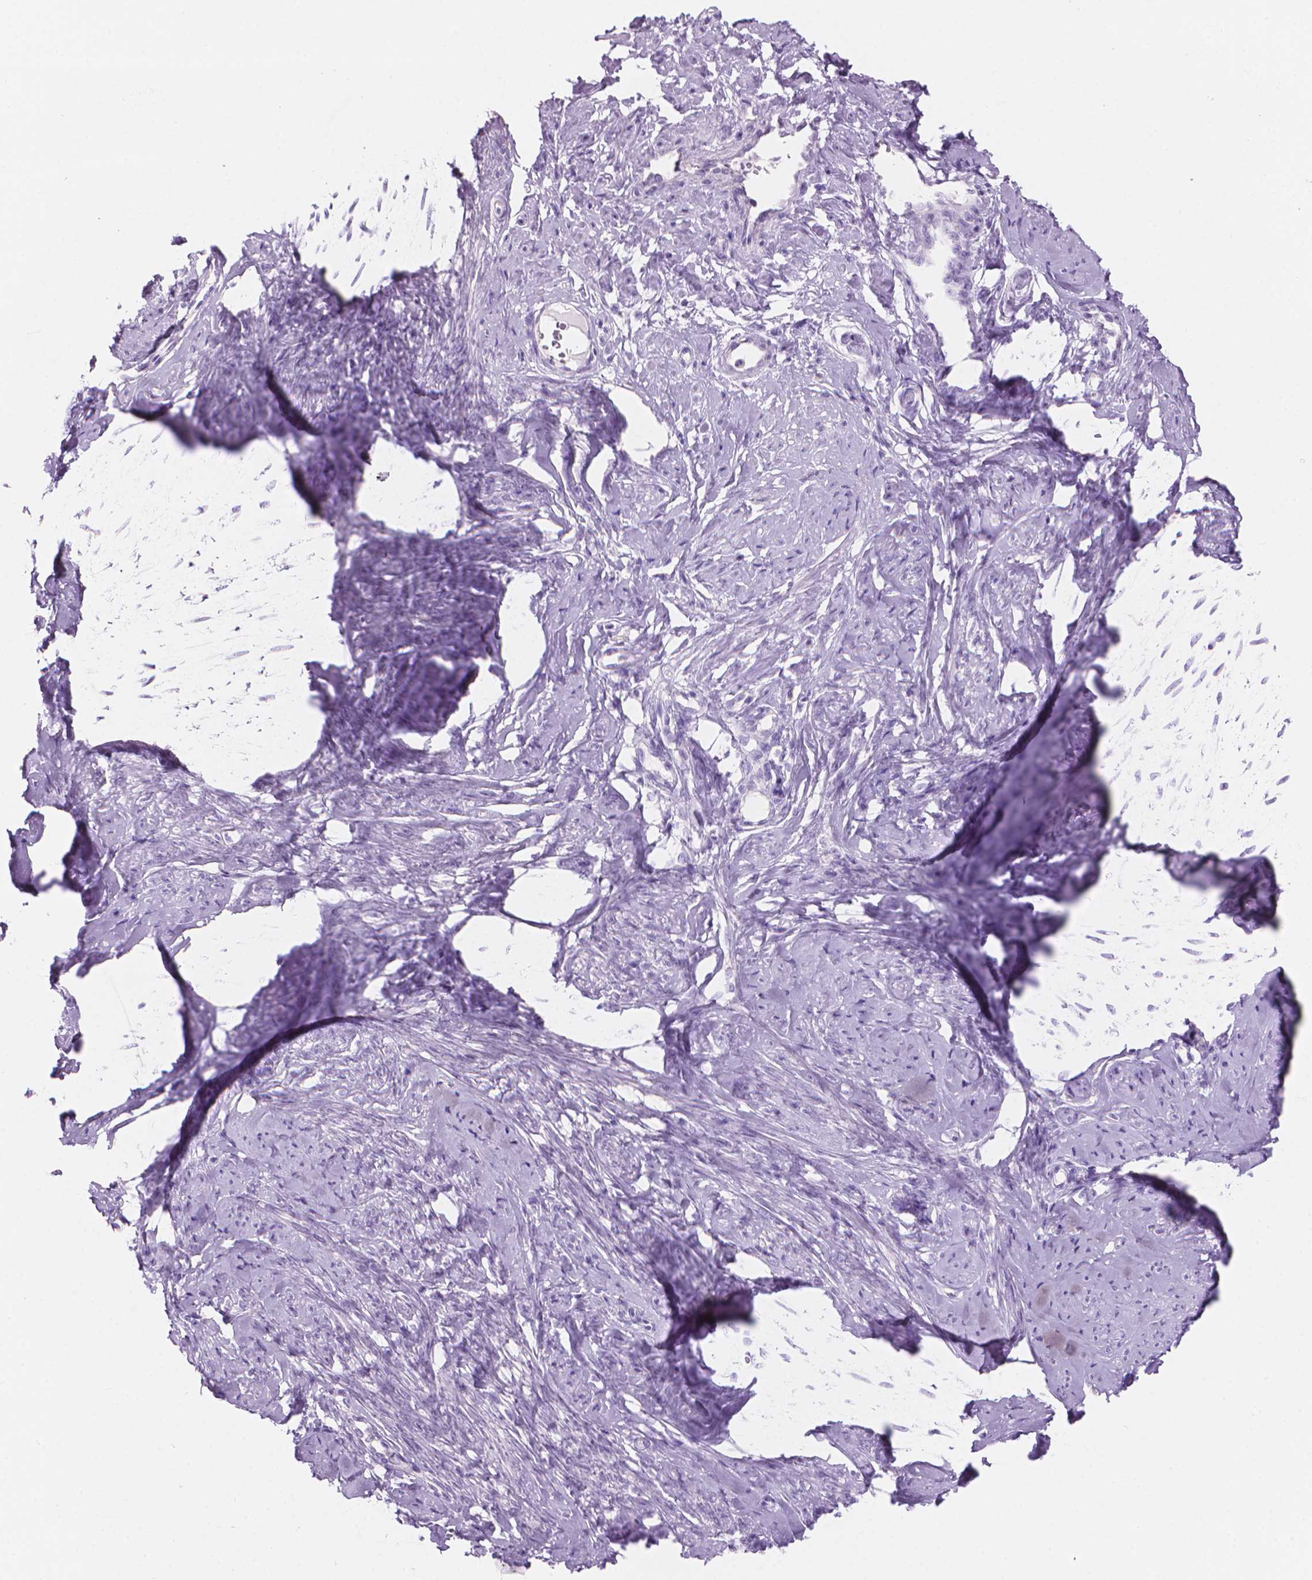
{"staining": {"intensity": "negative", "quantity": "none", "location": "none"}, "tissue": "smooth muscle", "cell_type": "Smooth muscle cells", "image_type": "normal", "snomed": [{"axis": "morphology", "description": "Normal tissue, NOS"}, {"axis": "topography", "description": "Smooth muscle"}], "caption": "Human smooth muscle stained for a protein using IHC demonstrates no staining in smooth muscle cells.", "gene": "ENSG00000187186", "patient": {"sex": "female", "age": 48}}